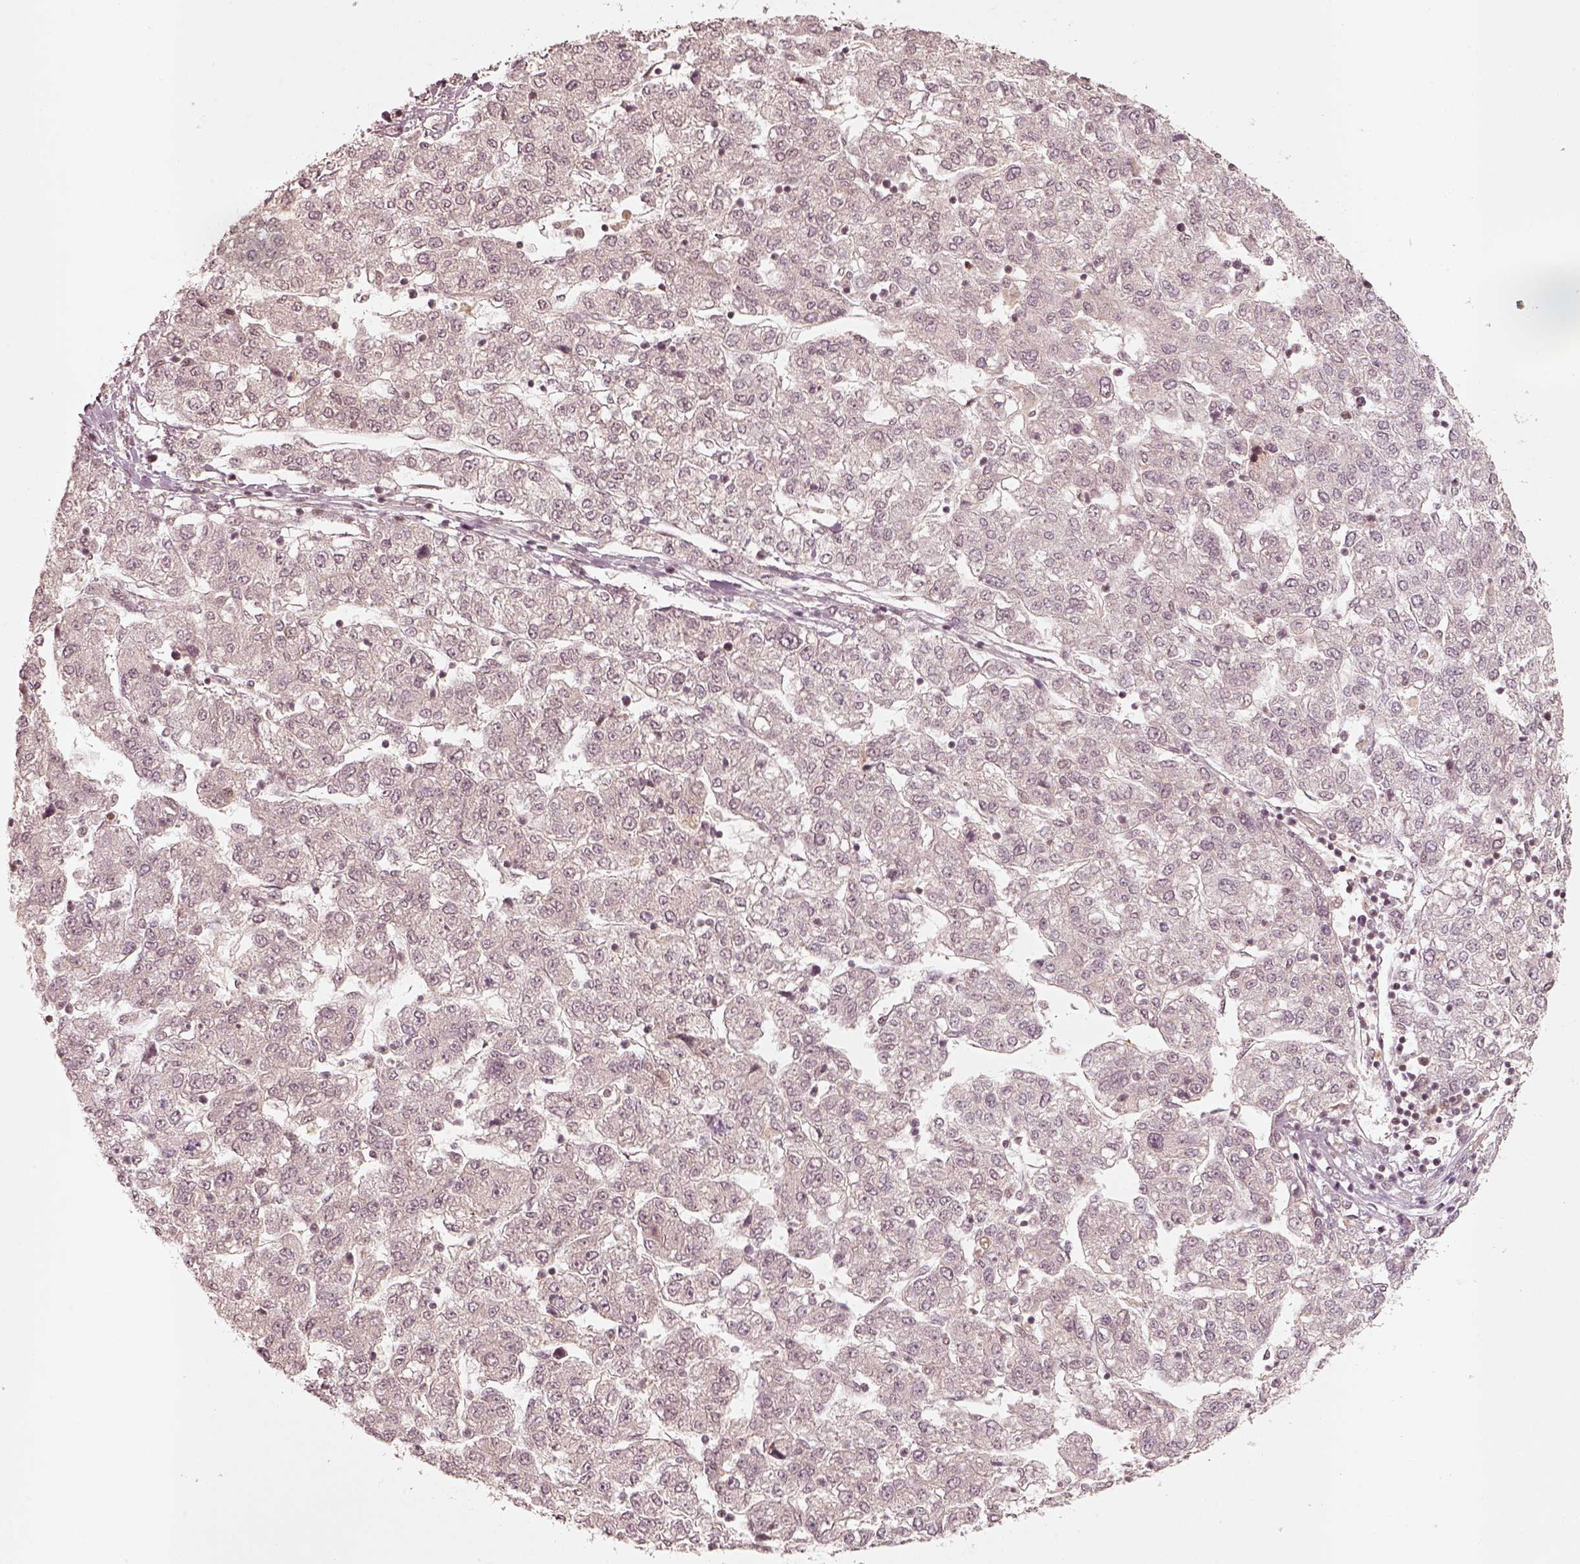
{"staining": {"intensity": "negative", "quantity": "none", "location": "none"}, "tissue": "liver cancer", "cell_type": "Tumor cells", "image_type": "cancer", "snomed": [{"axis": "morphology", "description": "Carcinoma, Hepatocellular, NOS"}, {"axis": "topography", "description": "Liver"}], "caption": "Tumor cells are negative for protein expression in human liver cancer.", "gene": "GMEB2", "patient": {"sex": "male", "age": 56}}